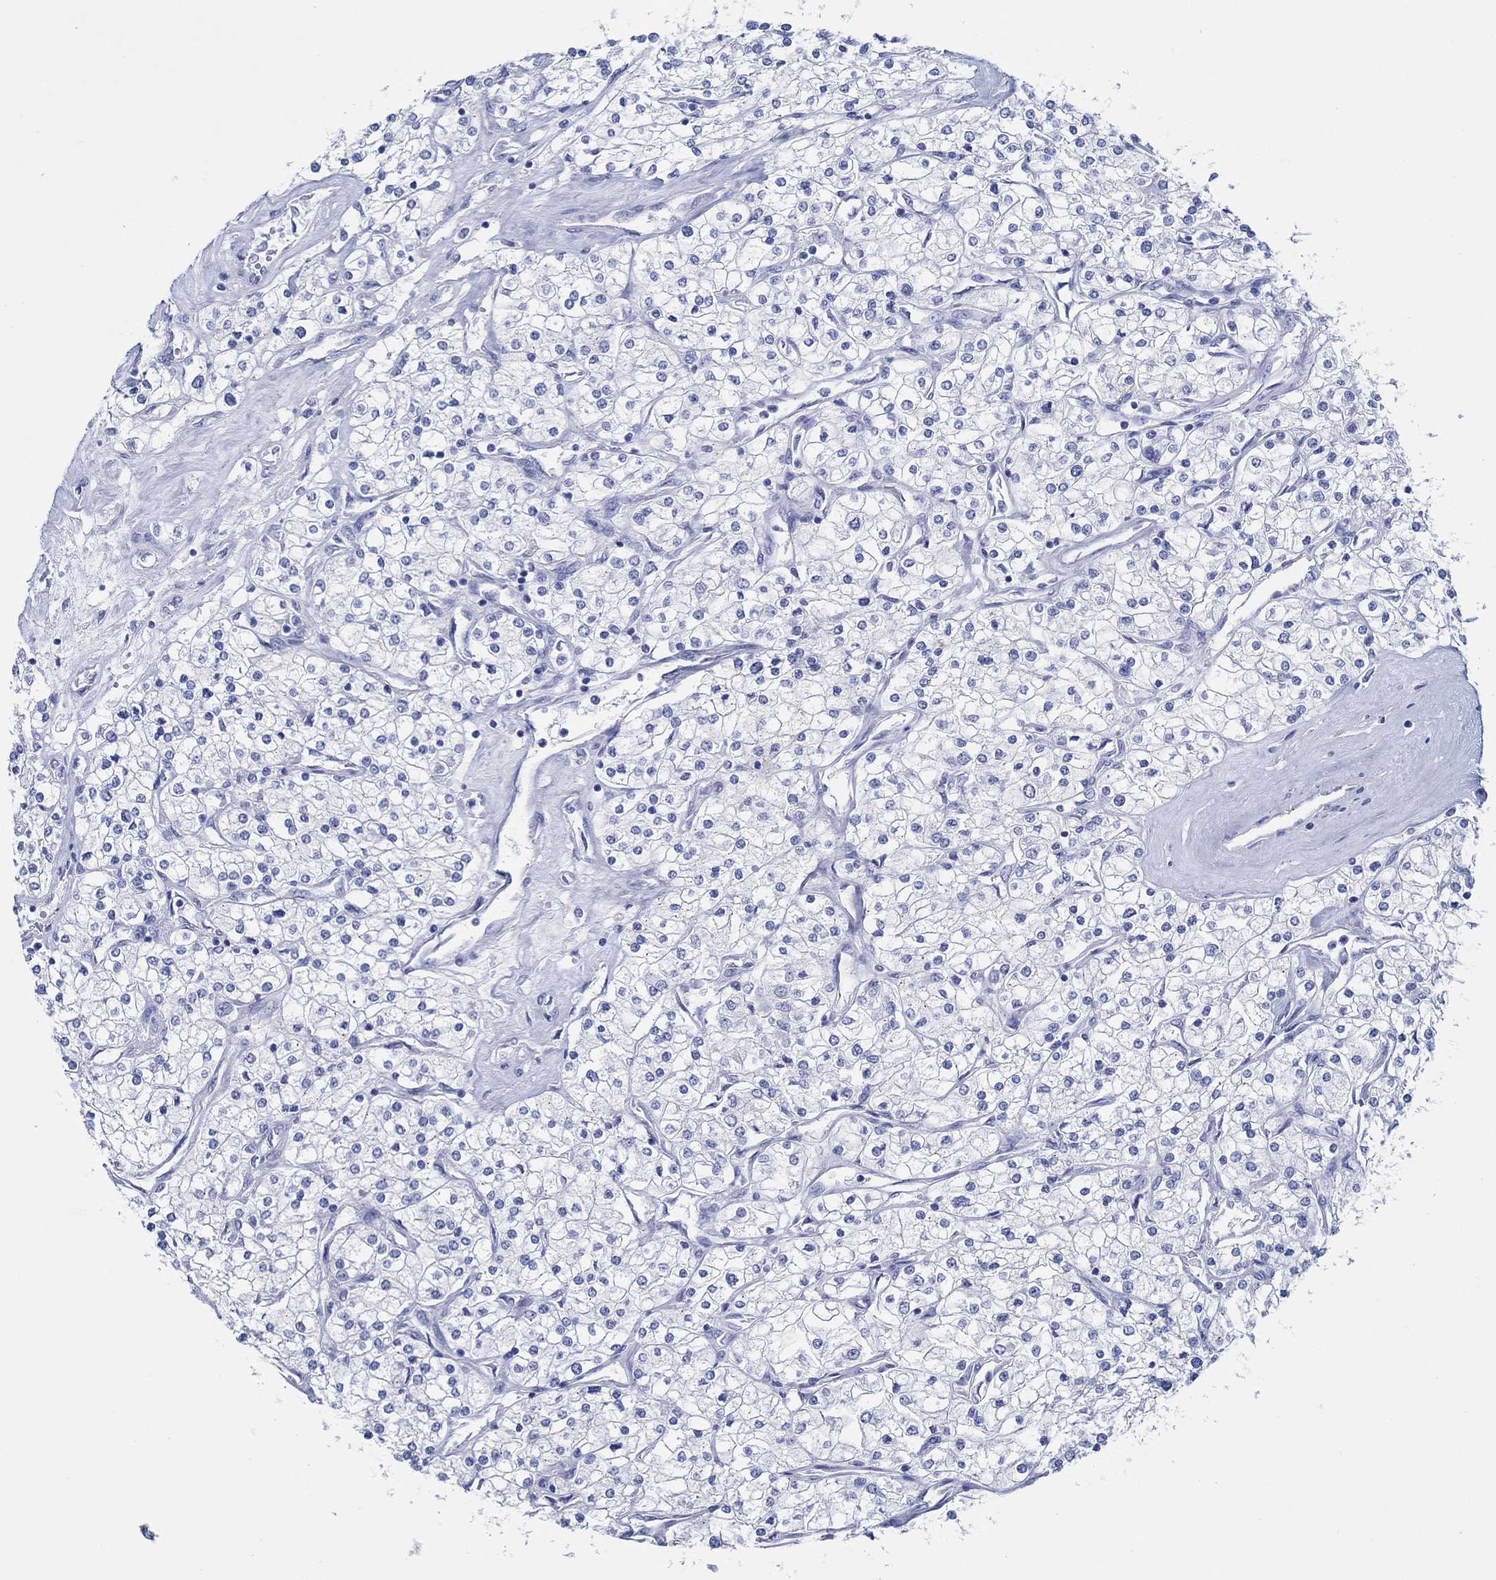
{"staining": {"intensity": "negative", "quantity": "none", "location": "none"}, "tissue": "renal cancer", "cell_type": "Tumor cells", "image_type": "cancer", "snomed": [{"axis": "morphology", "description": "Adenocarcinoma, NOS"}, {"axis": "topography", "description": "Kidney"}], "caption": "DAB immunohistochemical staining of renal cancer displays no significant positivity in tumor cells.", "gene": "IGFBP6", "patient": {"sex": "male", "age": 80}}